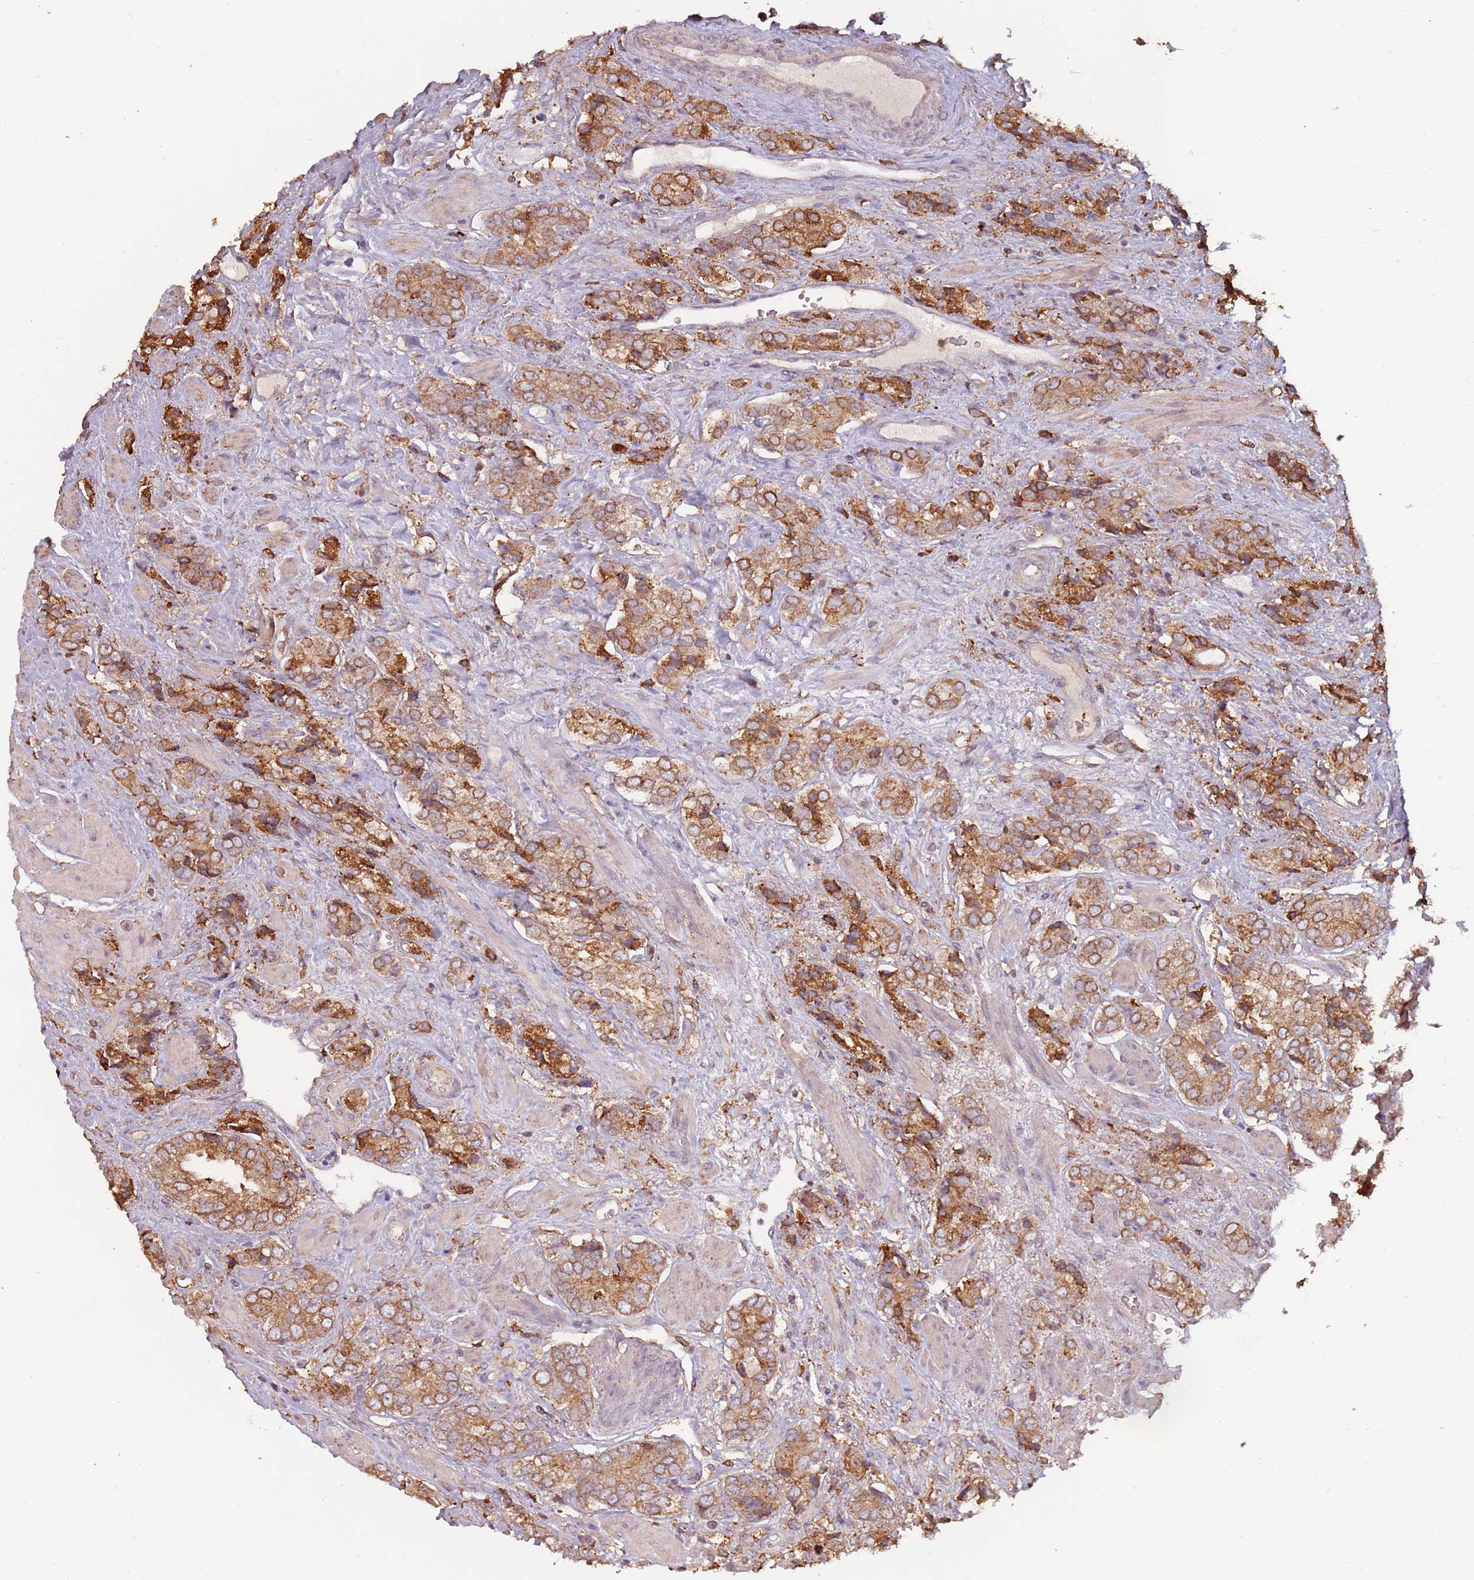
{"staining": {"intensity": "moderate", "quantity": ">75%", "location": "cytoplasmic/membranous"}, "tissue": "prostate cancer", "cell_type": "Tumor cells", "image_type": "cancer", "snomed": [{"axis": "morphology", "description": "Adenocarcinoma, High grade"}, {"axis": "topography", "description": "Prostate and seminal vesicle, NOS"}], "caption": "This photomicrograph demonstrates immunohistochemistry staining of human prostate cancer (adenocarcinoma (high-grade)), with medium moderate cytoplasmic/membranous expression in about >75% of tumor cells.", "gene": "ATOSB", "patient": {"sex": "male", "age": 64}}